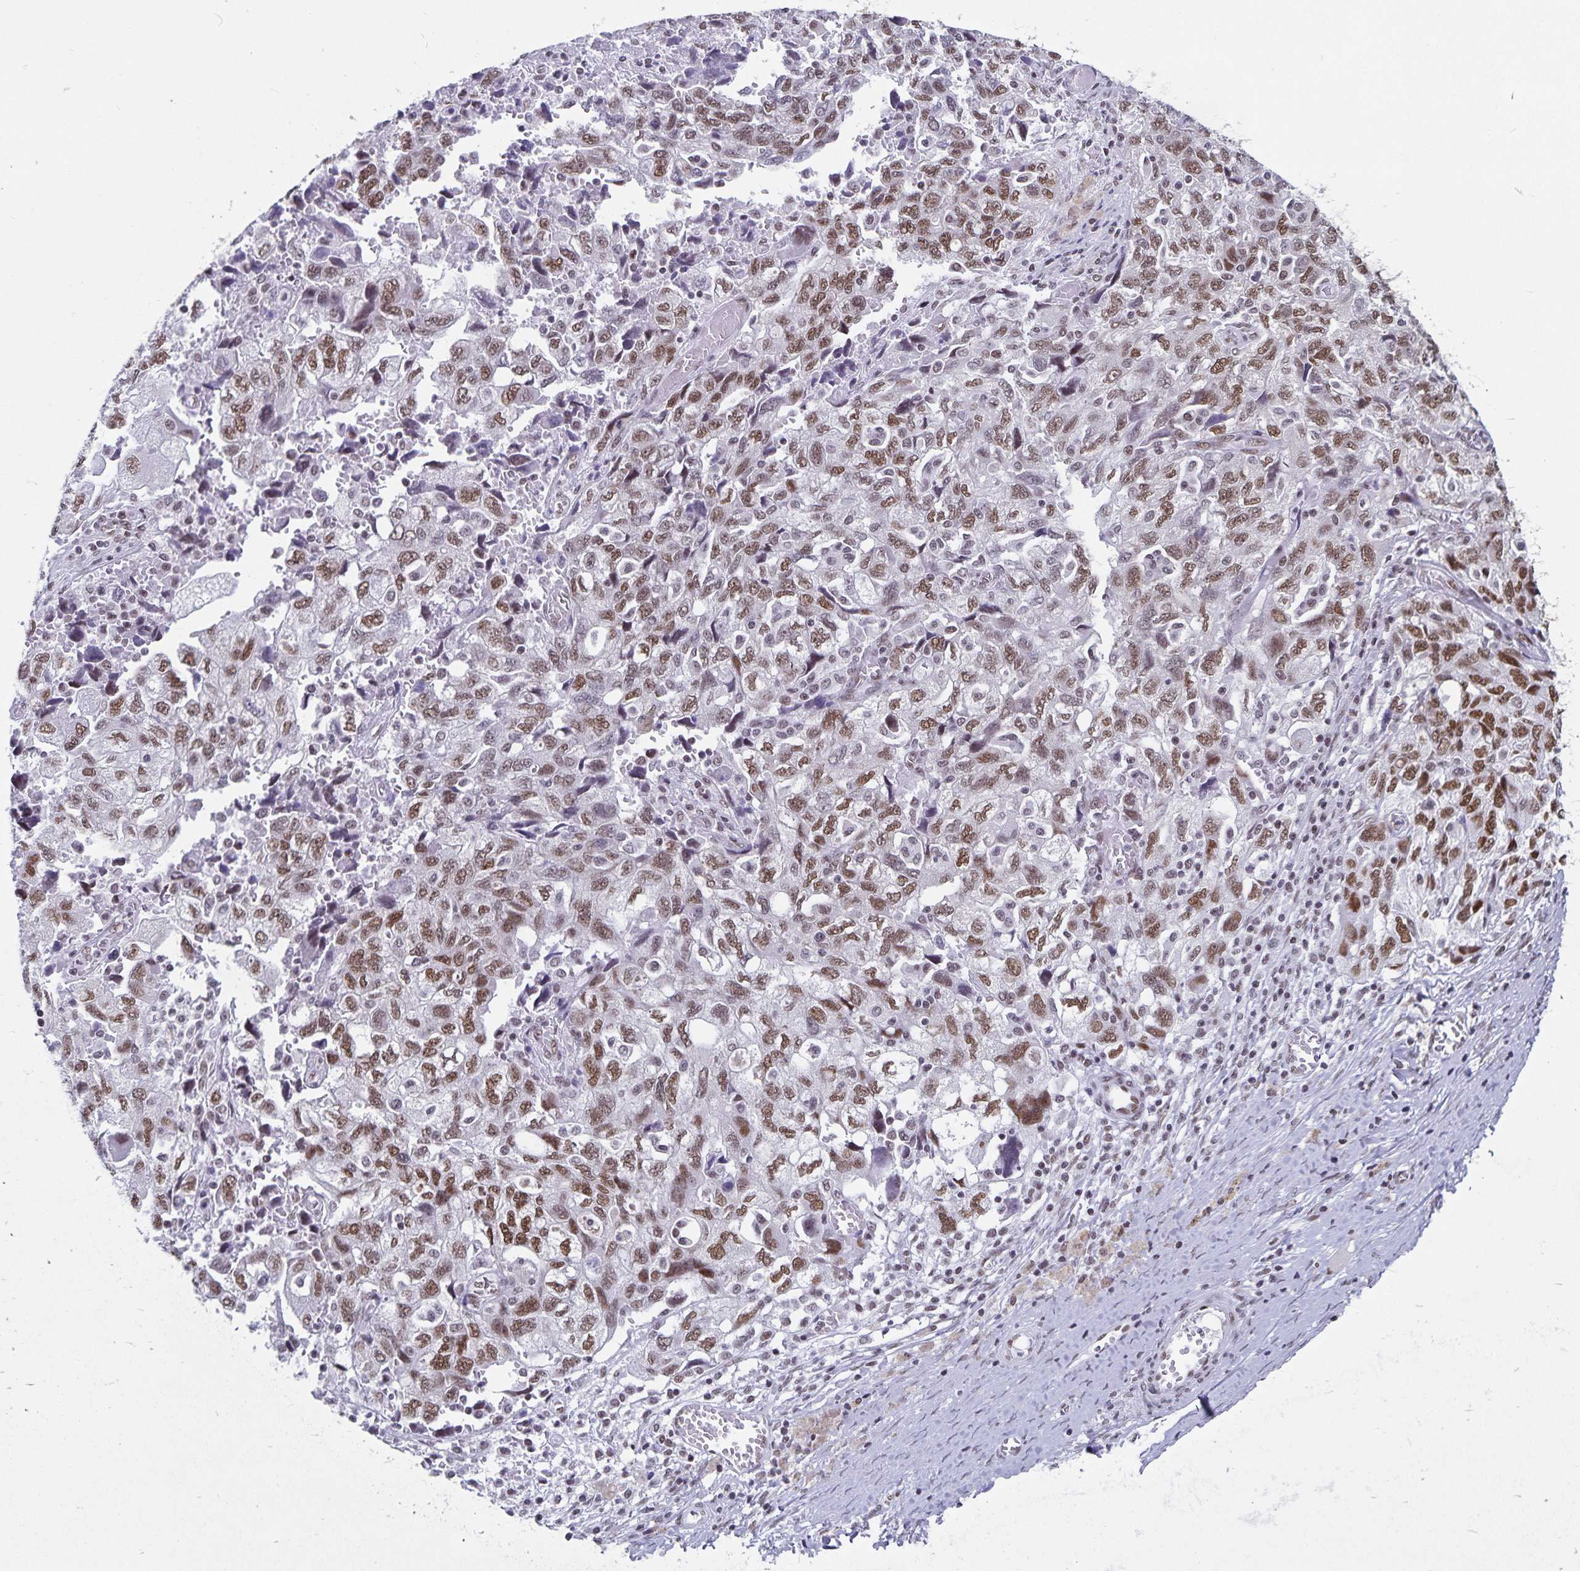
{"staining": {"intensity": "moderate", "quantity": ">75%", "location": "nuclear"}, "tissue": "ovarian cancer", "cell_type": "Tumor cells", "image_type": "cancer", "snomed": [{"axis": "morphology", "description": "Carcinoma, NOS"}, {"axis": "morphology", "description": "Cystadenocarcinoma, serous, NOS"}, {"axis": "topography", "description": "Ovary"}], "caption": "Immunohistochemistry micrograph of ovarian cancer stained for a protein (brown), which shows medium levels of moderate nuclear expression in approximately >75% of tumor cells.", "gene": "PBX2", "patient": {"sex": "female", "age": 69}}